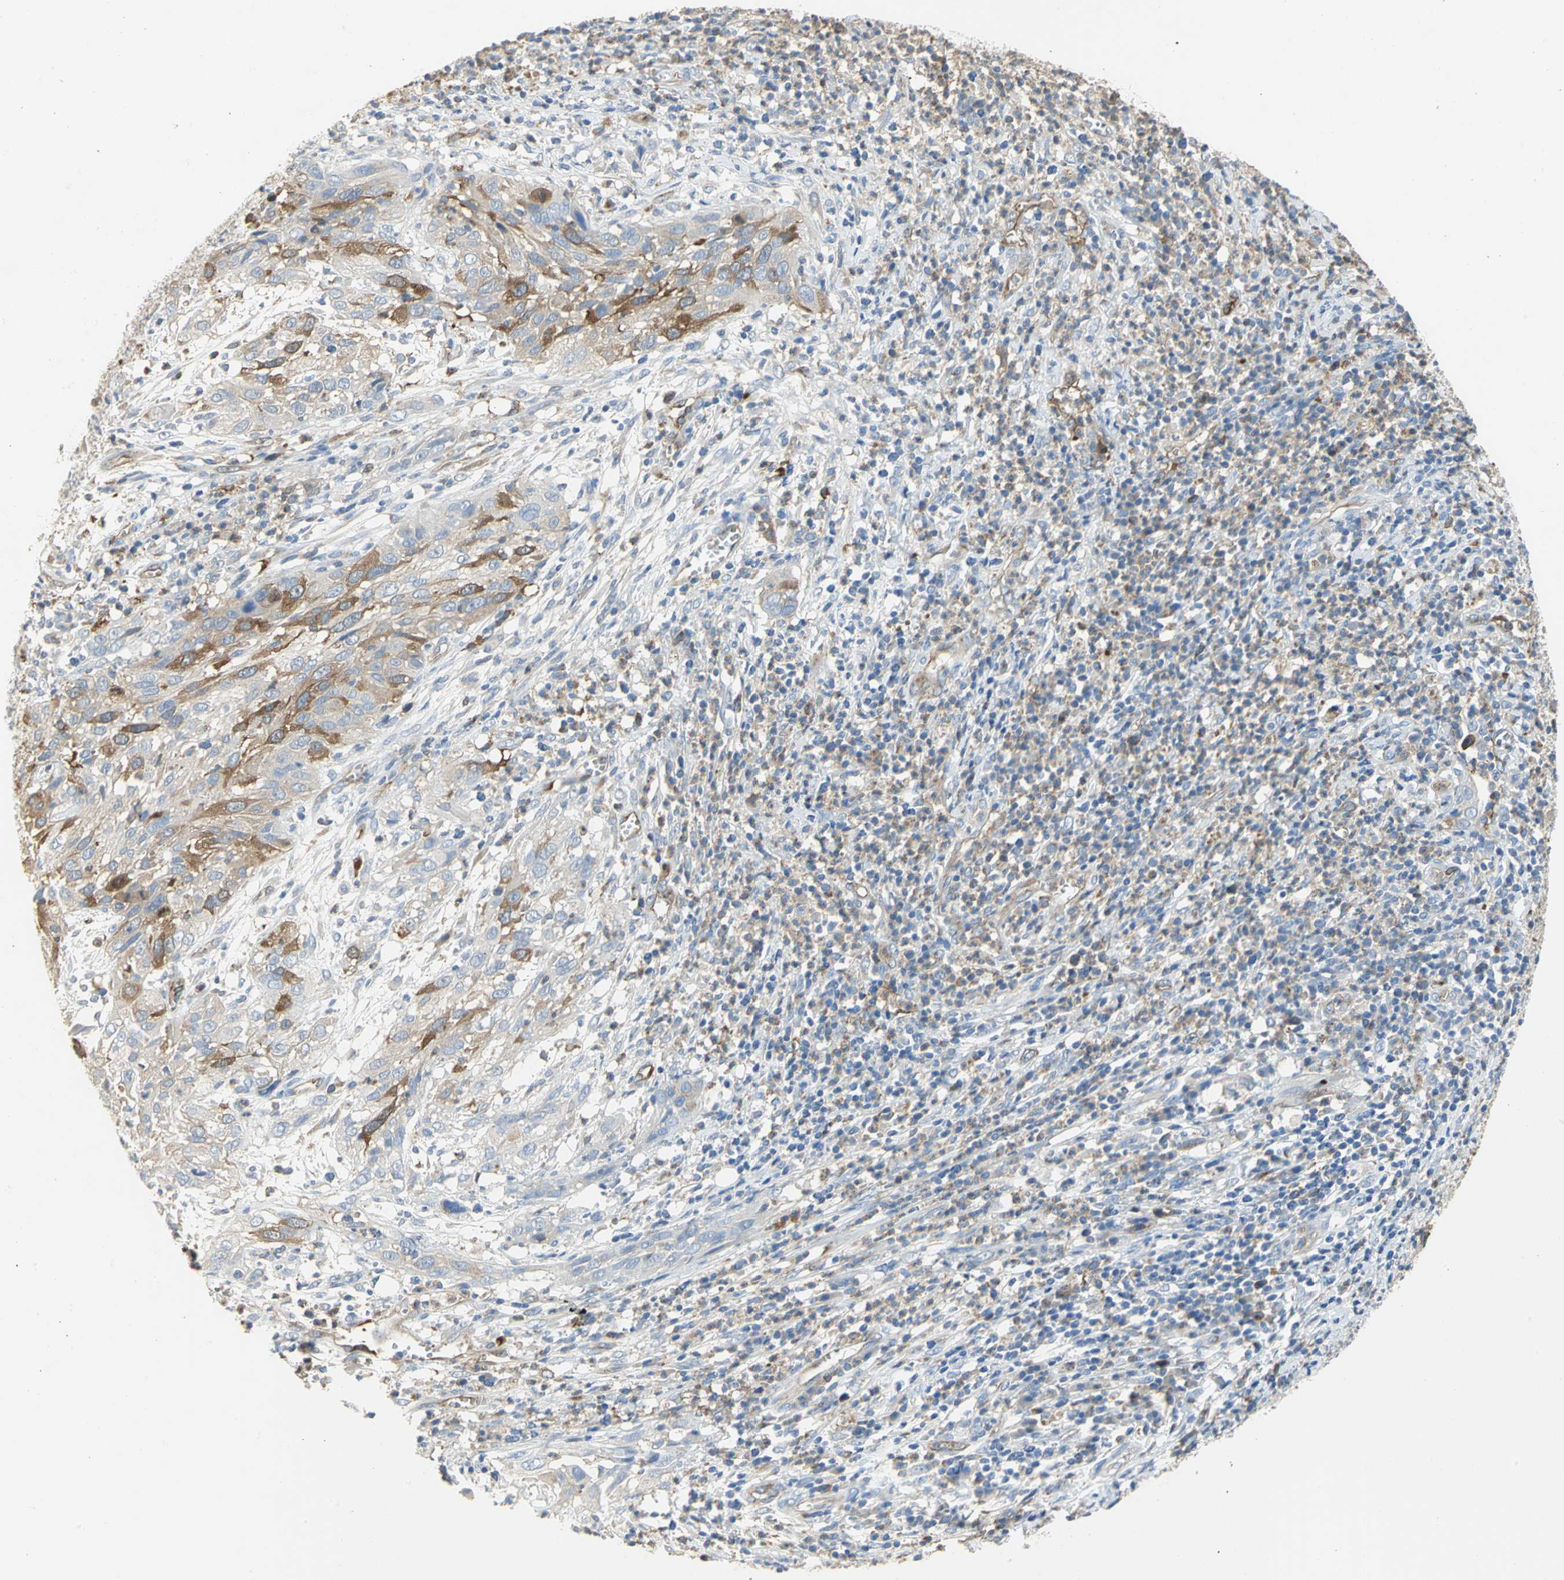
{"staining": {"intensity": "strong", "quantity": "25%-75%", "location": "cytoplasmic/membranous"}, "tissue": "cervical cancer", "cell_type": "Tumor cells", "image_type": "cancer", "snomed": [{"axis": "morphology", "description": "Squamous cell carcinoma, NOS"}, {"axis": "topography", "description": "Cervix"}], "caption": "Immunohistochemistry of squamous cell carcinoma (cervical) shows high levels of strong cytoplasmic/membranous staining in approximately 25%-75% of tumor cells. Immunohistochemistry stains the protein of interest in brown and the nuclei are stained blue.", "gene": "DLGAP5", "patient": {"sex": "female", "age": 32}}